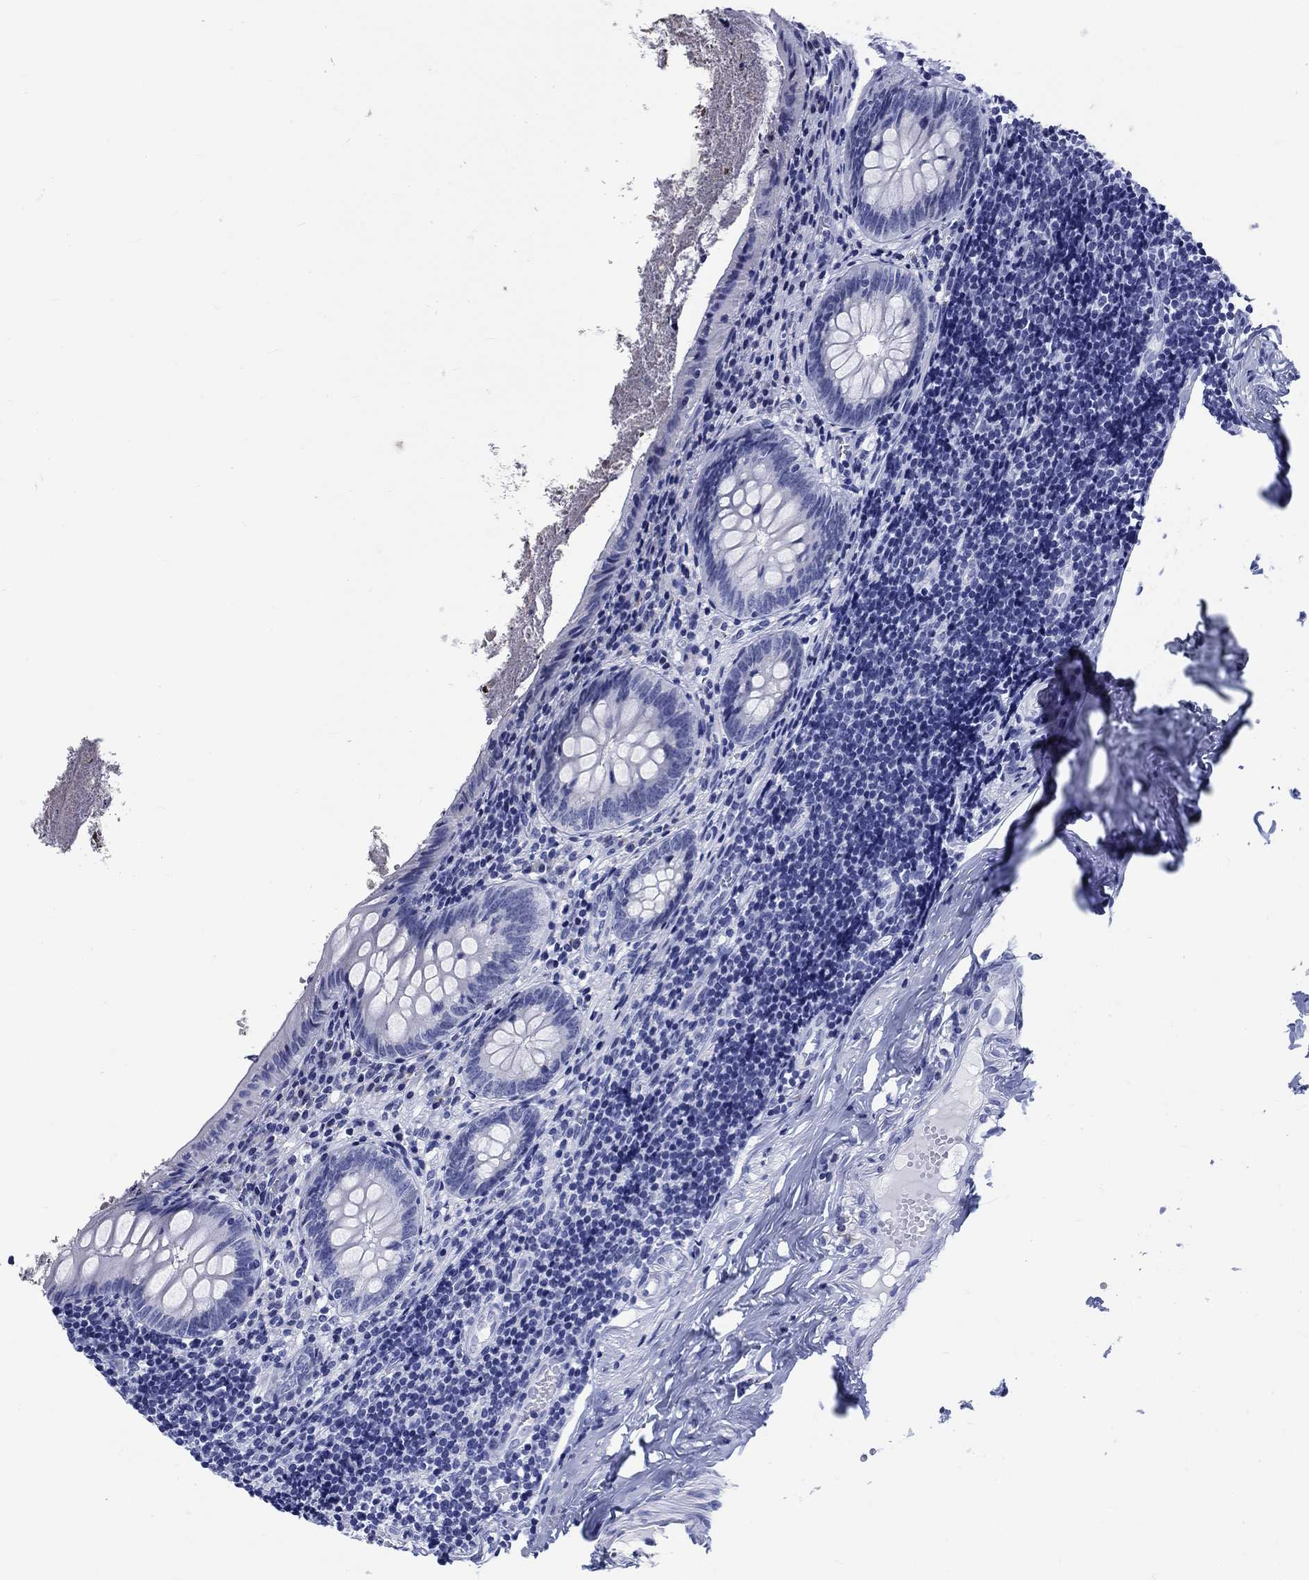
{"staining": {"intensity": "negative", "quantity": "none", "location": "none"}, "tissue": "appendix", "cell_type": "Glandular cells", "image_type": "normal", "snomed": [{"axis": "morphology", "description": "Normal tissue, NOS"}, {"axis": "topography", "description": "Appendix"}], "caption": "IHC photomicrograph of unremarkable appendix: appendix stained with DAB exhibits no significant protein staining in glandular cells. (DAB IHC, high magnification).", "gene": "KRT76", "patient": {"sex": "female", "age": 23}}